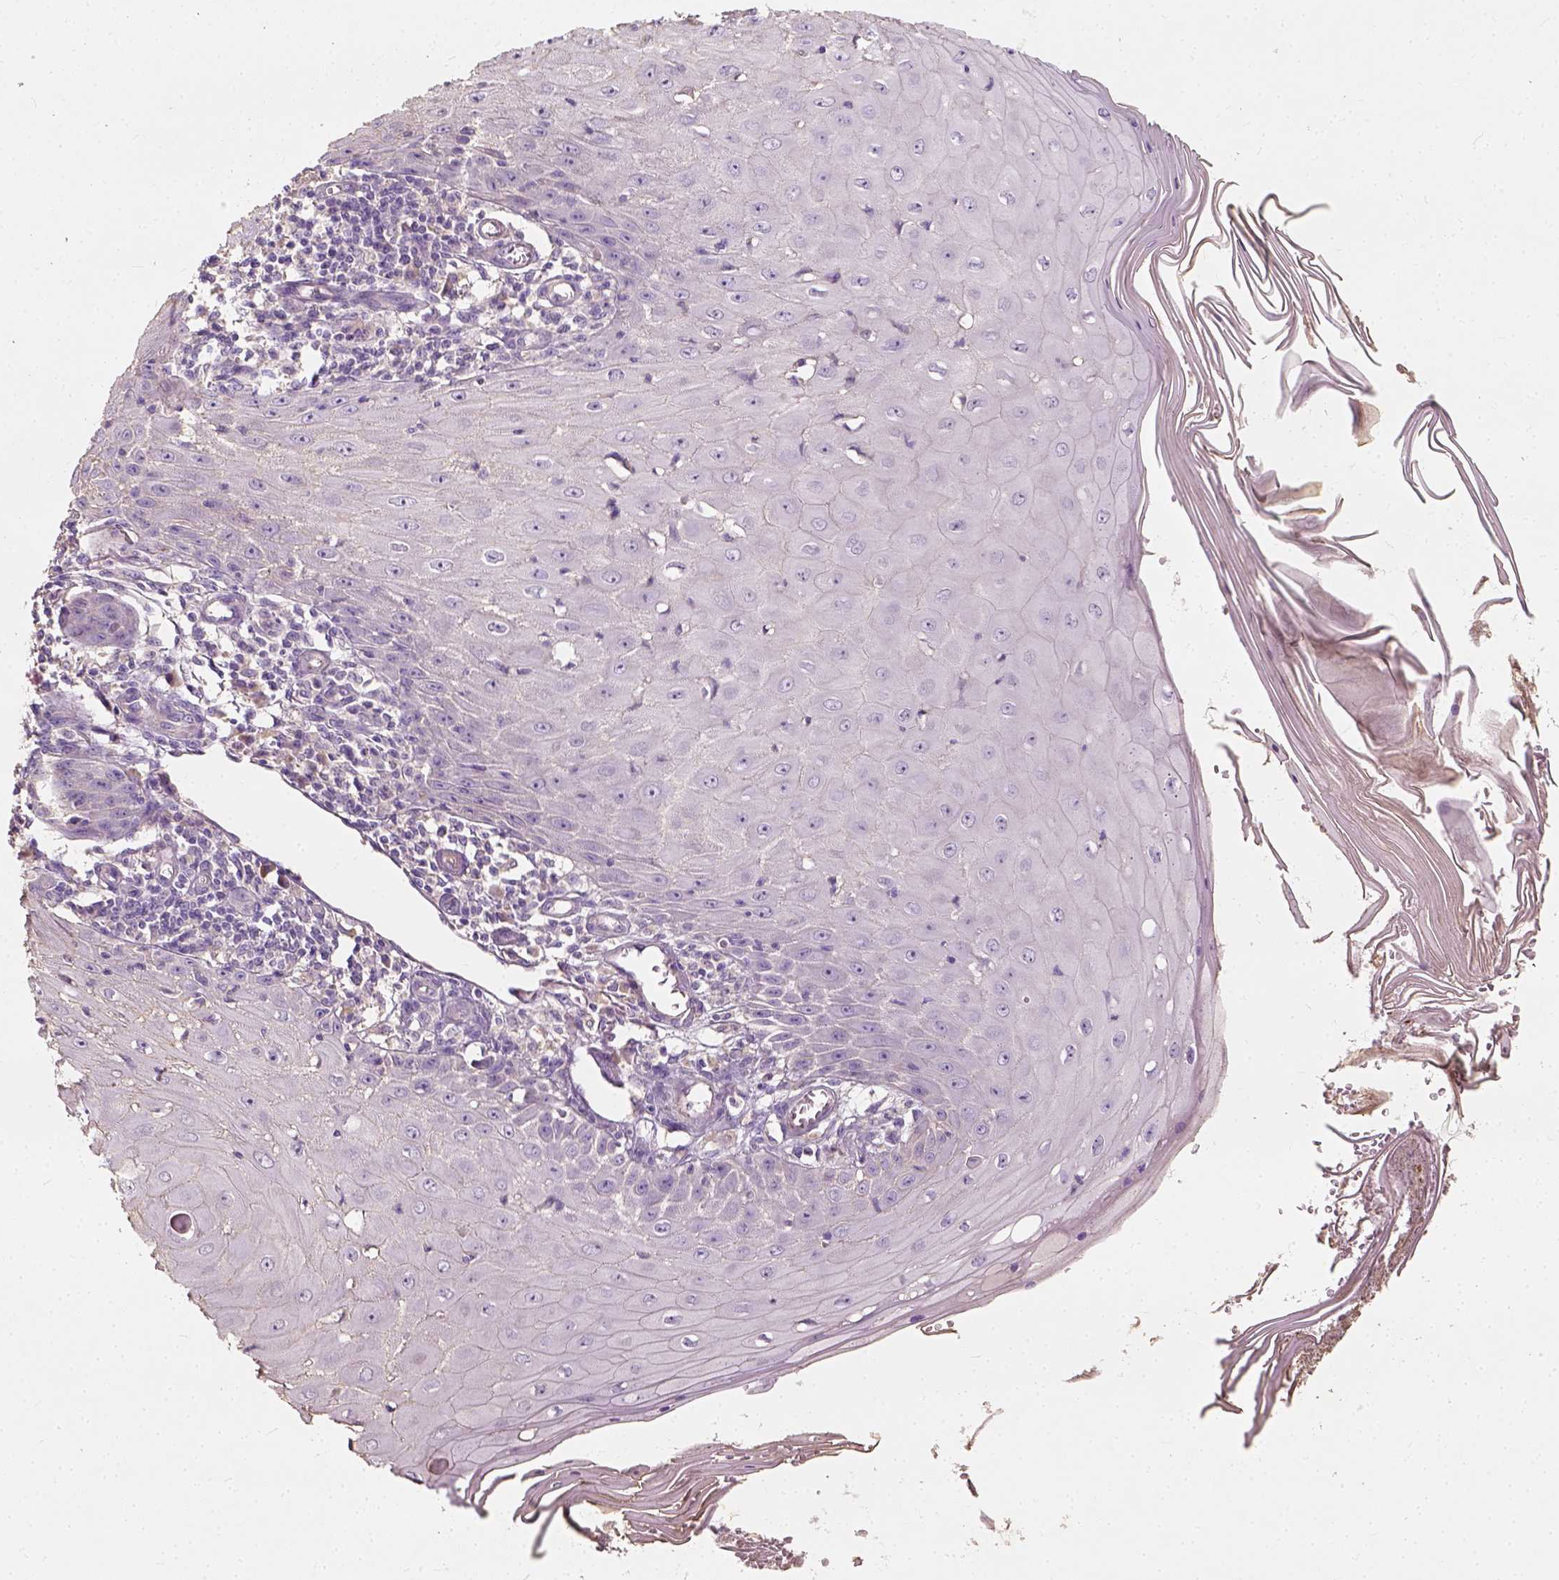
{"staining": {"intensity": "negative", "quantity": "none", "location": "none"}, "tissue": "skin cancer", "cell_type": "Tumor cells", "image_type": "cancer", "snomed": [{"axis": "morphology", "description": "Squamous cell carcinoma, NOS"}, {"axis": "topography", "description": "Skin"}], "caption": "A high-resolution photomicrograph shows immunohistochemistry staining of squamous cell carcinoma (skin), which shows no significant expression in tumor cells. Nuclei are stained in blue.", "gene": "DHCR24", "patient": {"sex": "female", "age": 73}}